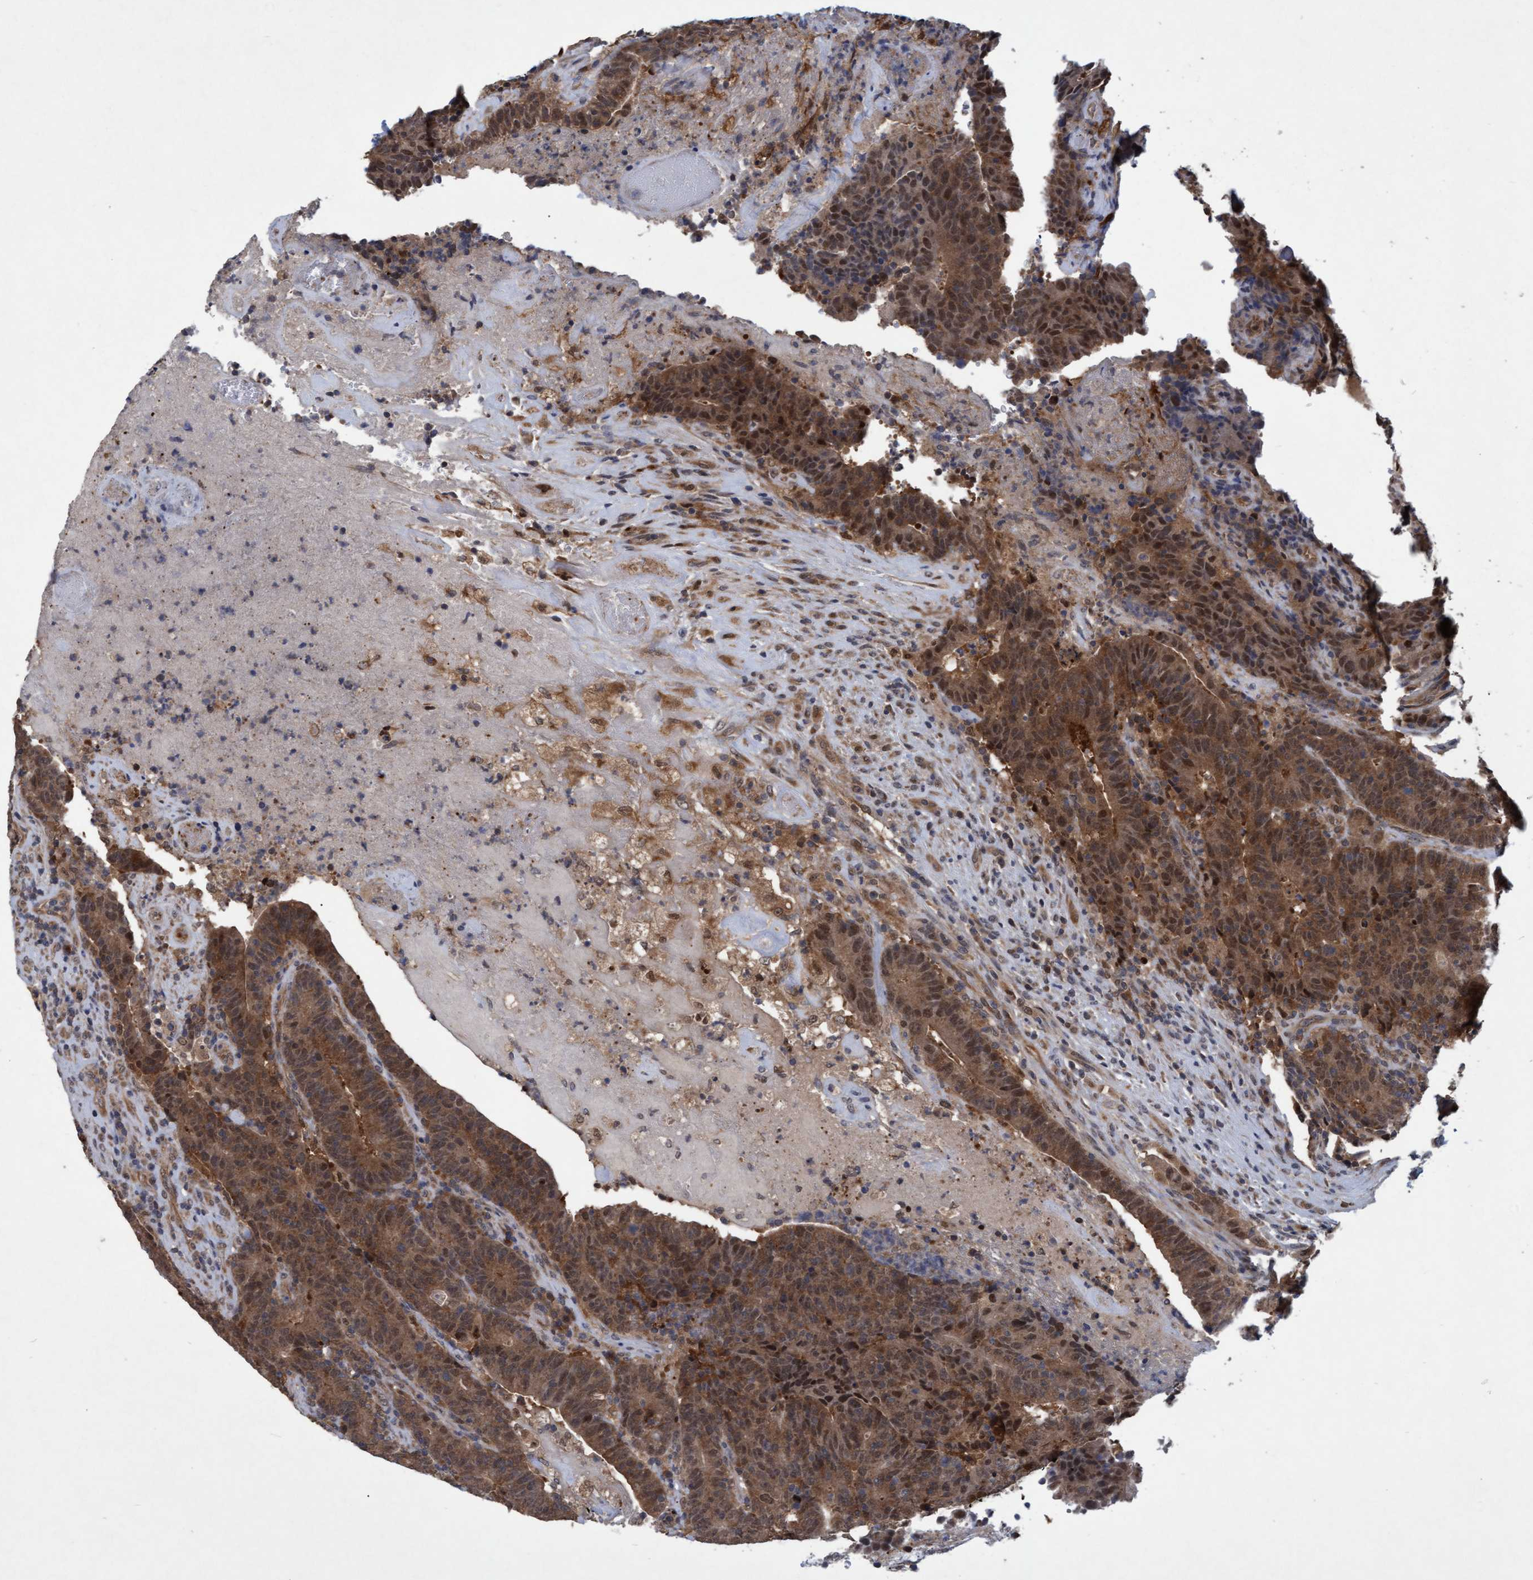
{"staining": {"intensity": "moderate", "quantity": ">75%", "location": "cytoplasmic/membranous,nuclear"}, "tissue": "colorectal cancer", "cell_type": "Tumor cells", "image_type": "cancer", "snomed": [{"axis": "morphology", "description": "Normal tissue, NOS"}, {"axis": "morphology", "description": "Adenocarcinoma, NOS"}, {"axis": "topography", "description": "Colon"}], "caption": "Protein staining reveals moderate cytoplasmic/membranous and nuclear expression in approximately >75% of tumor cells in colorectal cancer.", "gene": "PSMB6", "patient": {"sex": "female", "age": 75}}